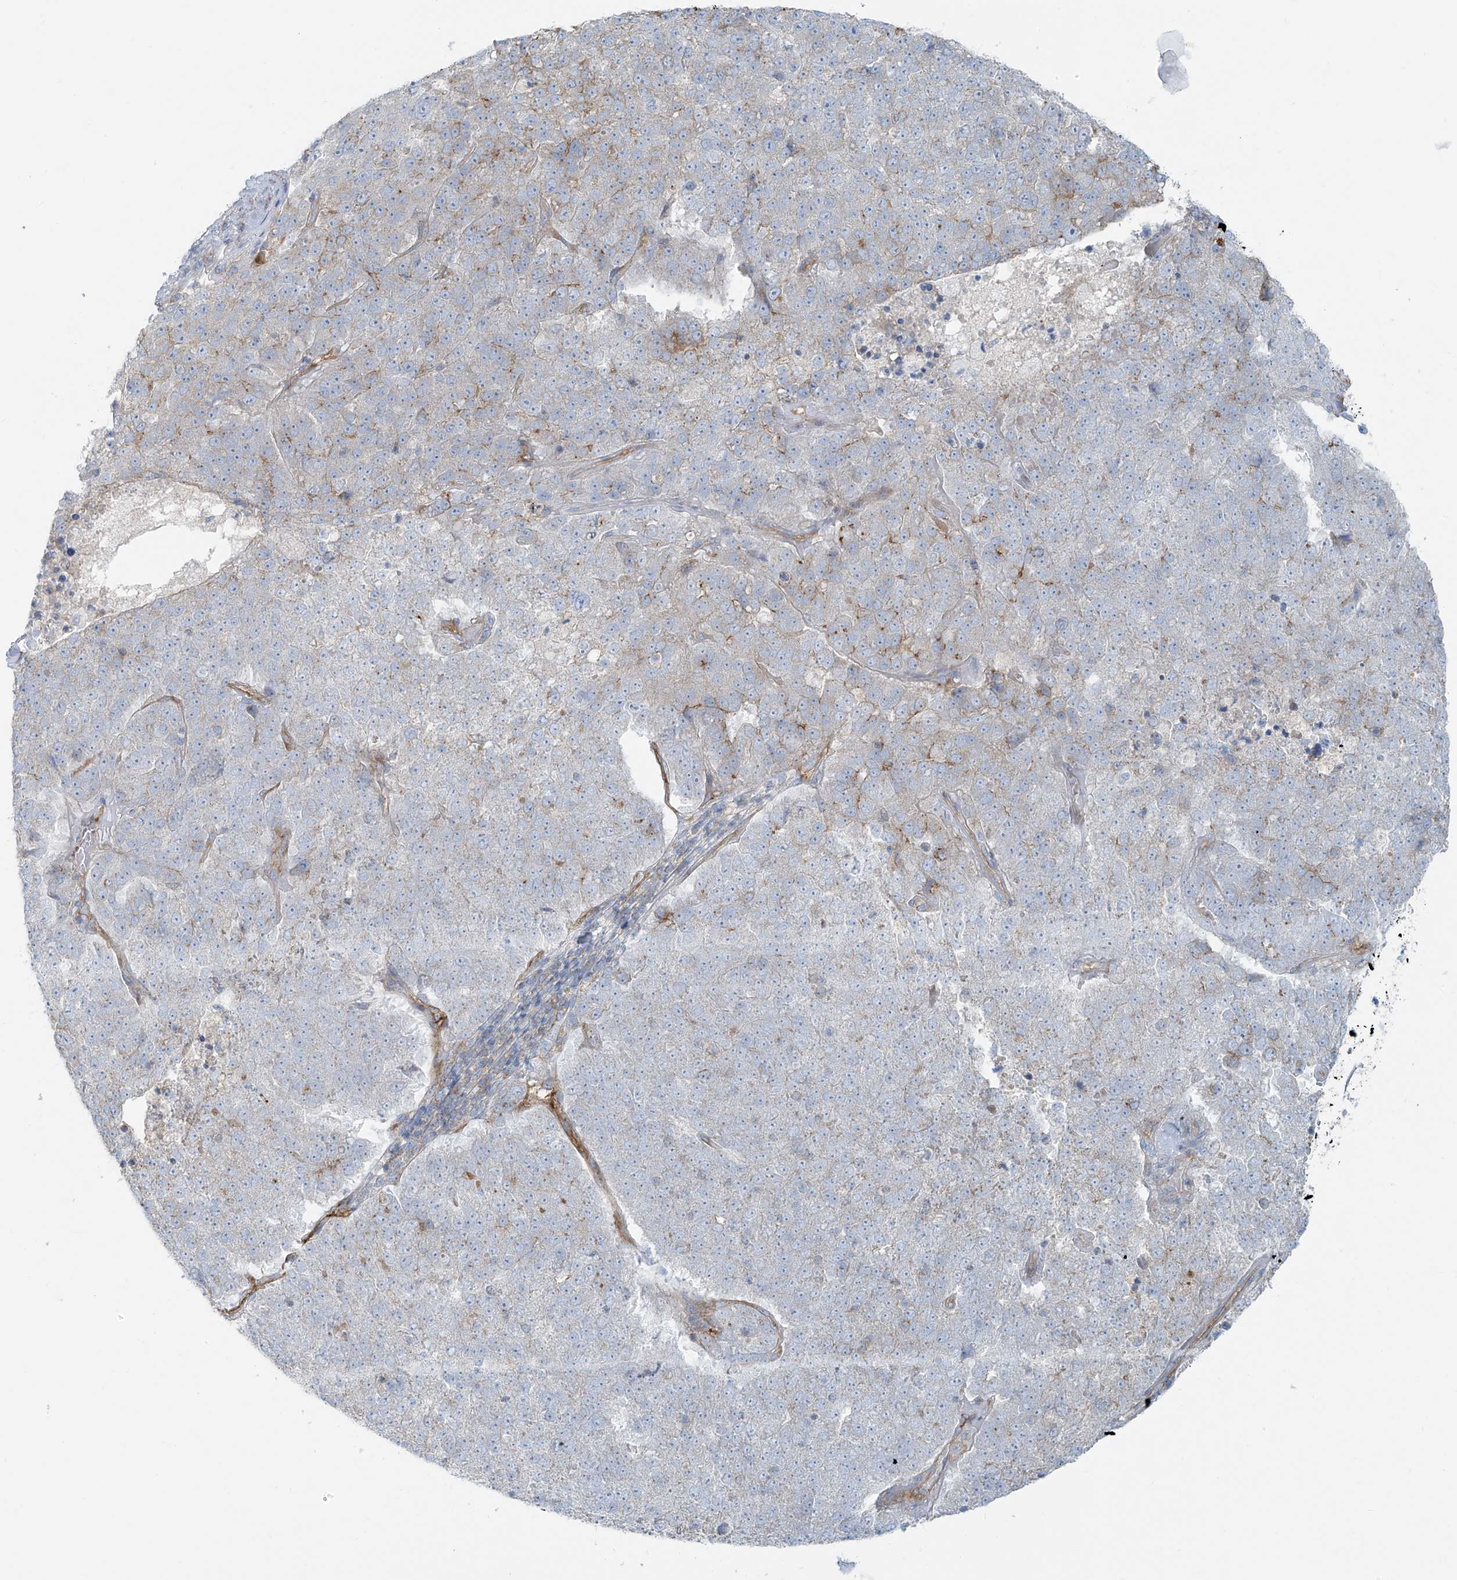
{"staining": {"intensity": "weak", "quantity": "<25%", "location": "cytoplasmic/membranous"}, "tissue": "pancreatic cancer", "cell_type": "Tumor cells", "image_type": "cancer", "snomed": [{"axis": "morphology", "description": "Adenocarcinoma, NOS"}, {"axis": "topography", "description": "Pancreas"}], "caption": "The IHC micrograph has no significant positivity in tumor cells of adenocarcinoma (pancreatic) tissue.", "gene": "VAMP5", "patient": {"sex": "female", "age": 61}}